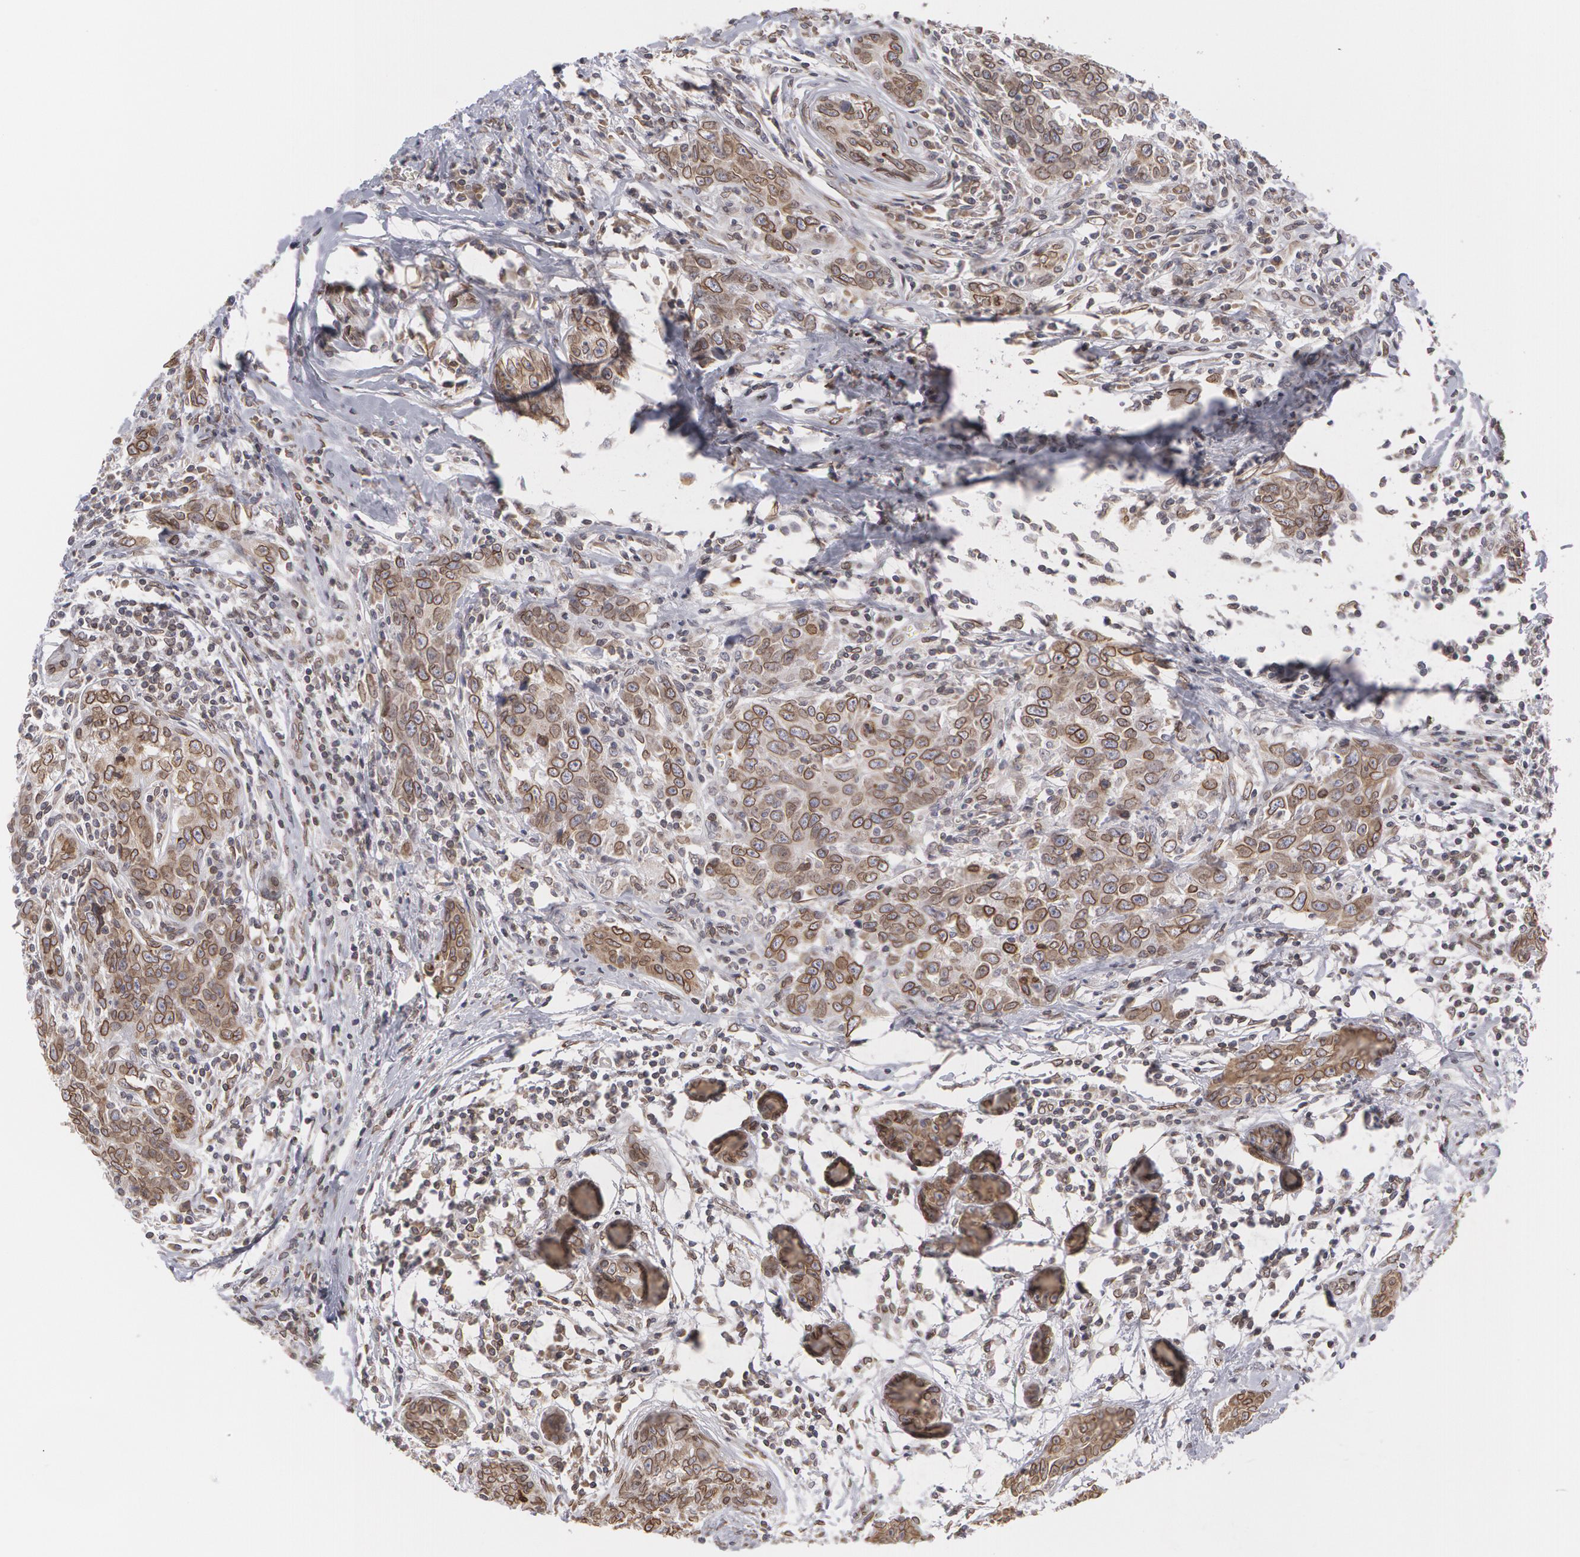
{"staining": {"intensity": "moderate", "quantity": ">75%", "location": "nuclear"}, "tissue": "breast cancer", "cell_type": "Tumor cells", "image_type": "cancer", "snomed": [{"axis": "morphology", "description": "Duct carcinoma"}, {"axis": "topography", "description": "Breast"}], "caption": "Tumor cells show medium levels of moderate nuclear staining in about >75% of cells in human invasive ductal carcinoma (breast).", "gene": "EMD", "patient": {"sex": "female", "age": 50}}